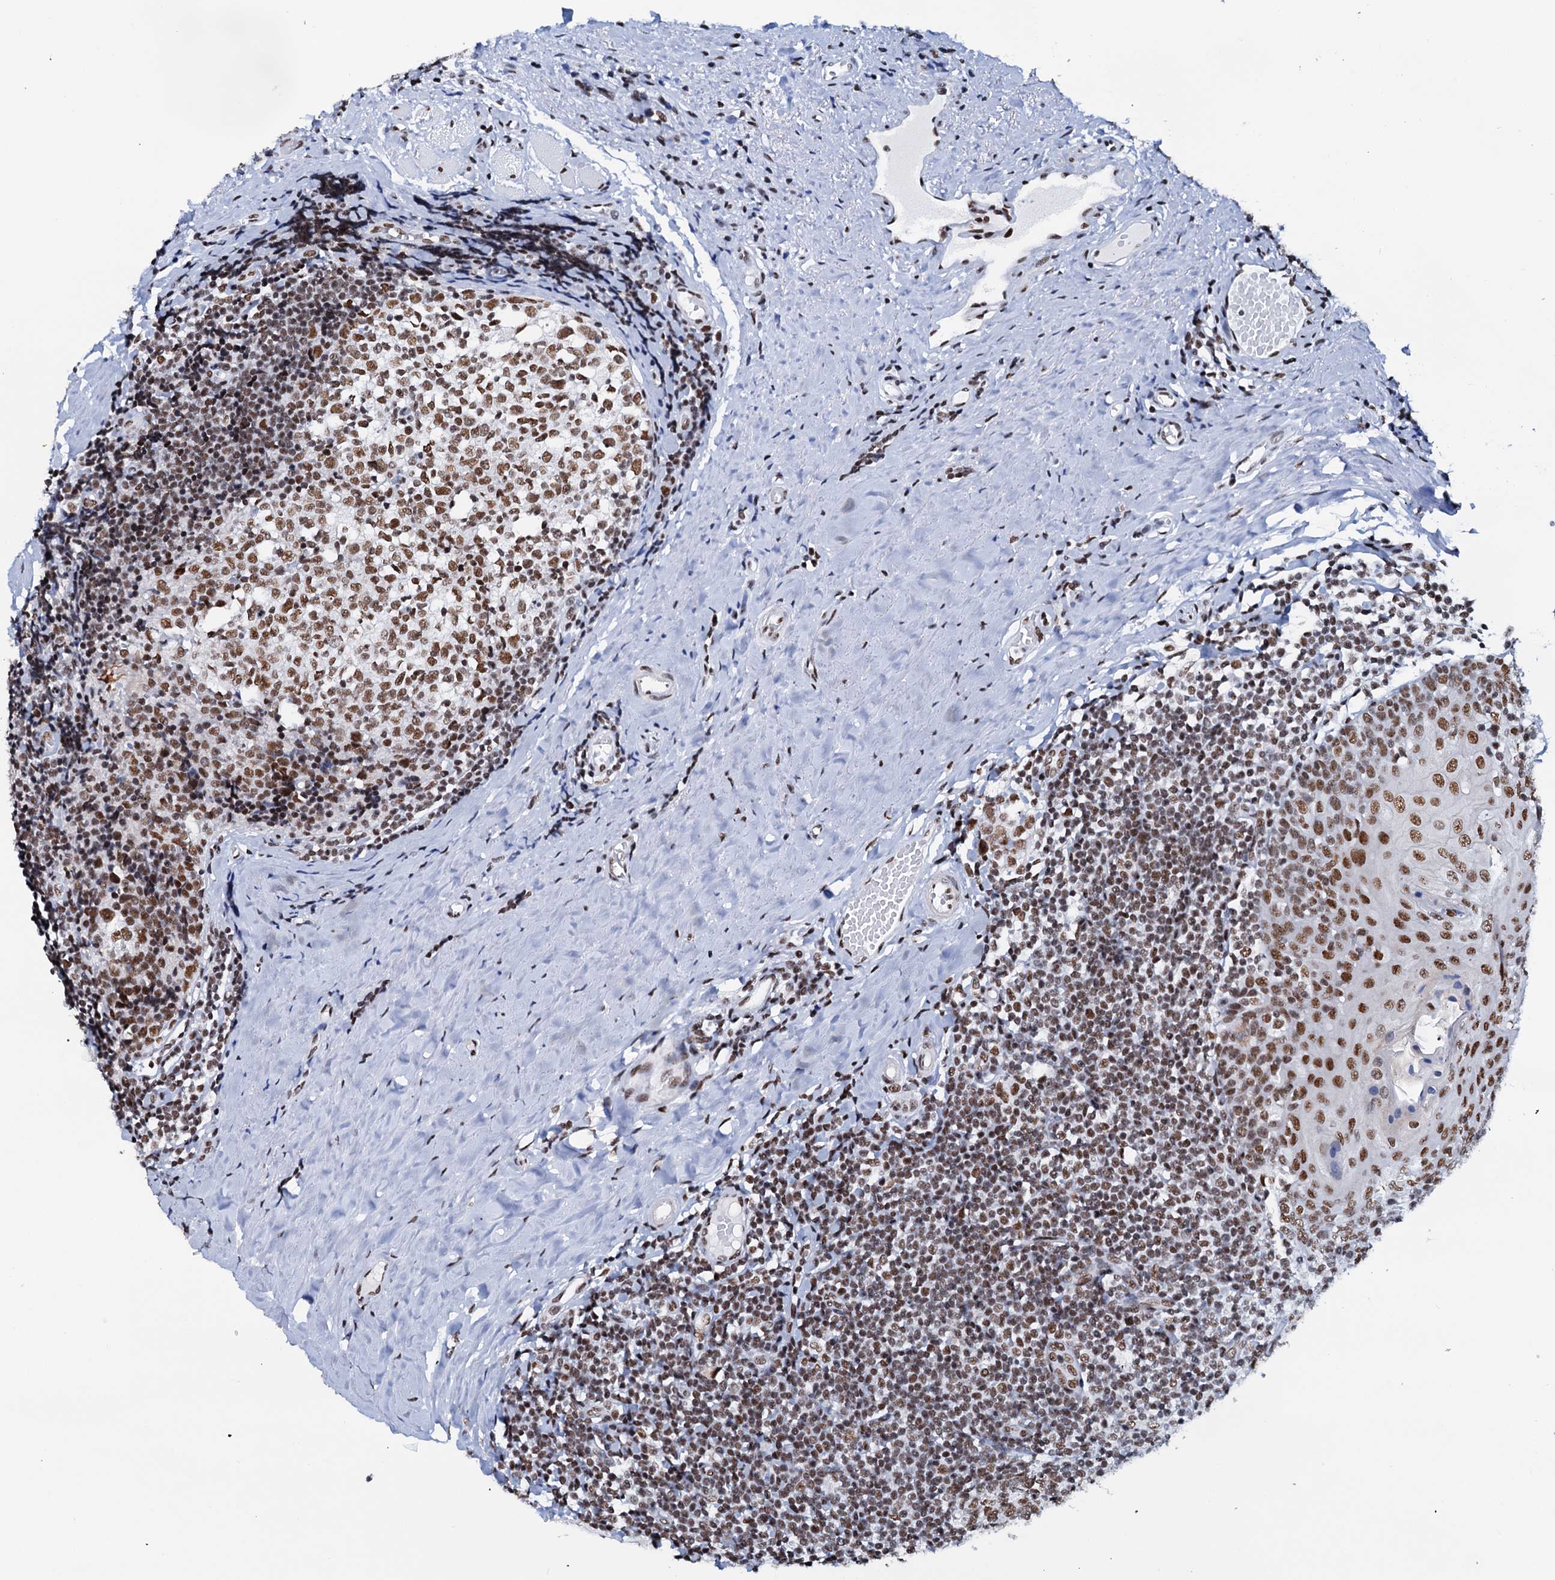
{"staining": {"intensity": "moderate", "quantity": ">75%", "location": "nuclear"}, "tissue": "tonsil", "cell_type": "Germinal center cells", "image_type": "normal", "snomed": [{"axis": "morphology", "description": "Normal tissue, NOS"}, {"axis": "topography", "description": "Tonsil"}], "caption": "Germinal center cells show medium levels of moderate nuclear staining in about >75% of cells in normal human tonsil. The staining is performed using DAB (3,3'-diaminobenzidine) brown chromogen to label protein expression. The nuclei are counter-stained blue using hematoxylin.", "gene": "SLTM", "patient": {"sex": "female", "age": 19}}